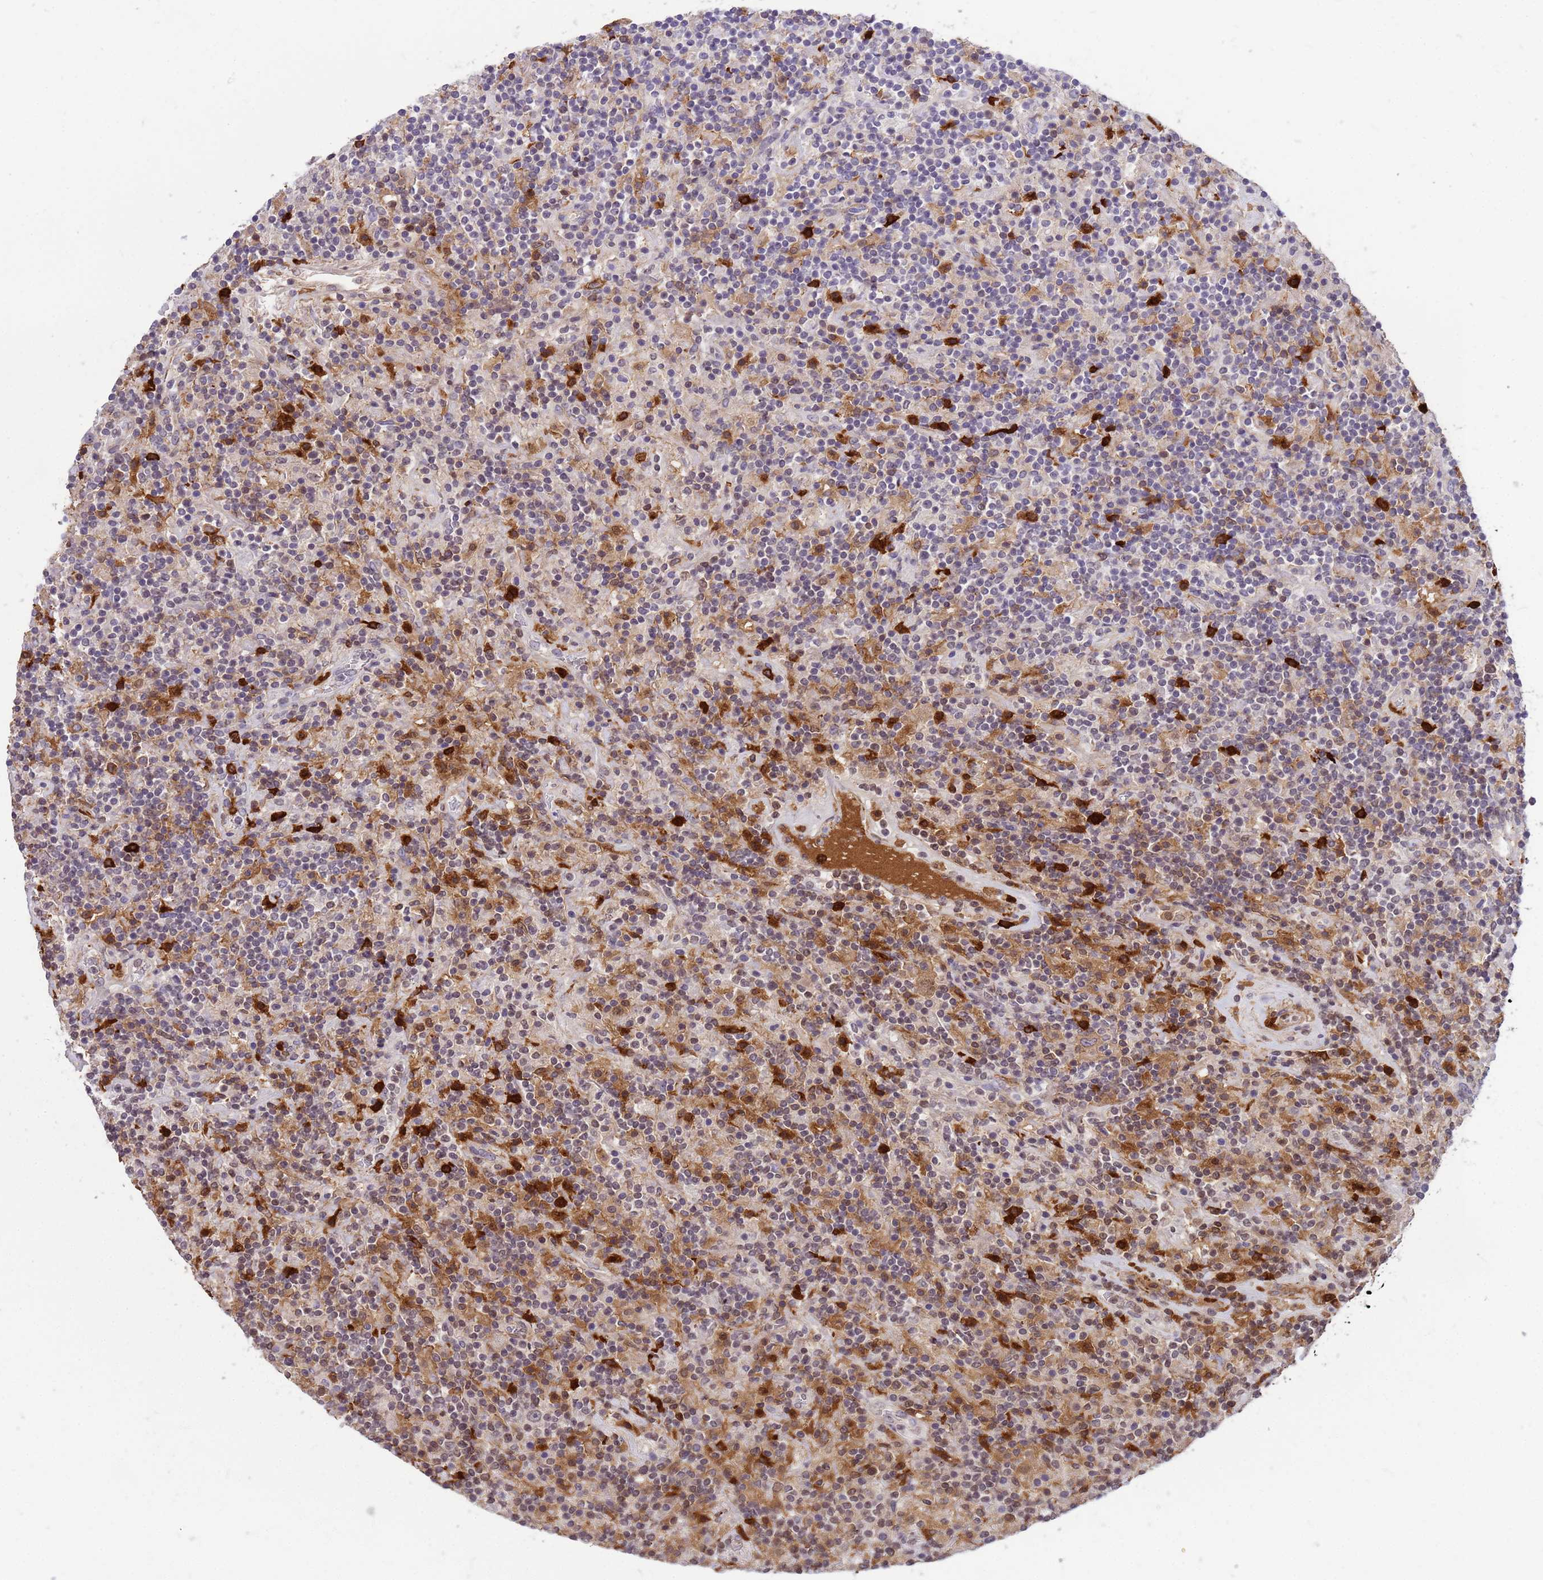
{"staining": {"intensity": "weak", "quantity": "<25%", "location": "cytoplasmic/membranous"}, "tissue": "lymphoma", "cell_type": "Tumor cells", "image_type": "cancer", "snomed": [{"axis": "morphology", "description": "Hodgkin's disease, NOS"}, {"axis": "topography", "description": "Lymph node"}], "caption": "Photomicrograph shows no significant protein positivity in tumor cells of Hodgkin's disease.", "gene": "ORM1", "patient": {"sex": "male", "age": 70}}